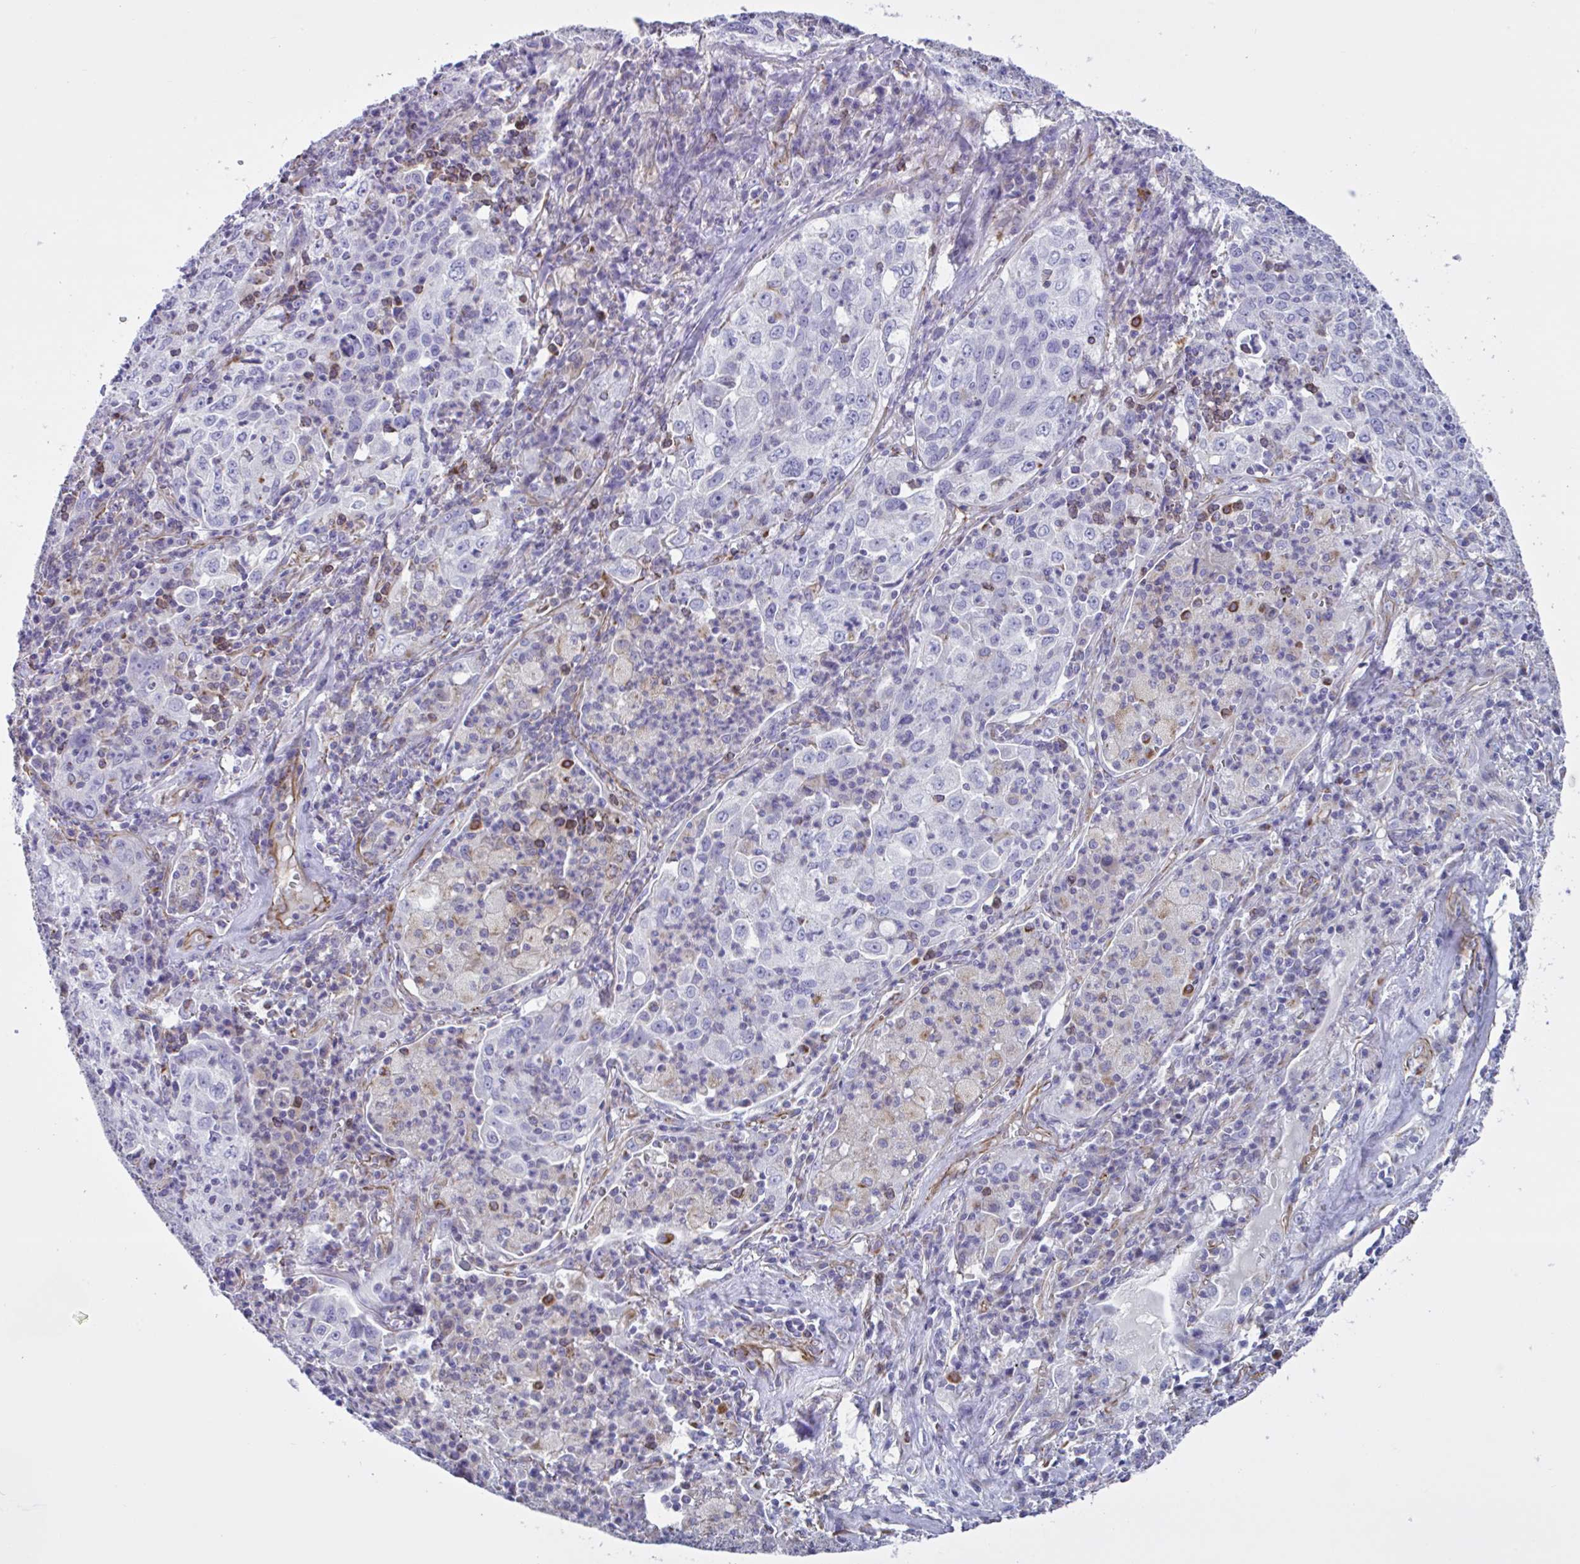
{"staining": {"intensity": "negative", "quantity": "none", "location": "none"}, "tissue": "lung cancer", "cell_type": "Tumor cells", "image_type": "cancer", "snomed": [{"axis": "morphology", "description": "Squamous cell carcinoma, NOS"}, {"axis": "topography", "description": "Lung"}], "caption": "Tumor cells show no significant staining in squamous cell carcinoma (lung). Nuclei are stained in blue.", "gene": "TMEM86B", "patient": {"sex": "male", "age": 71}}